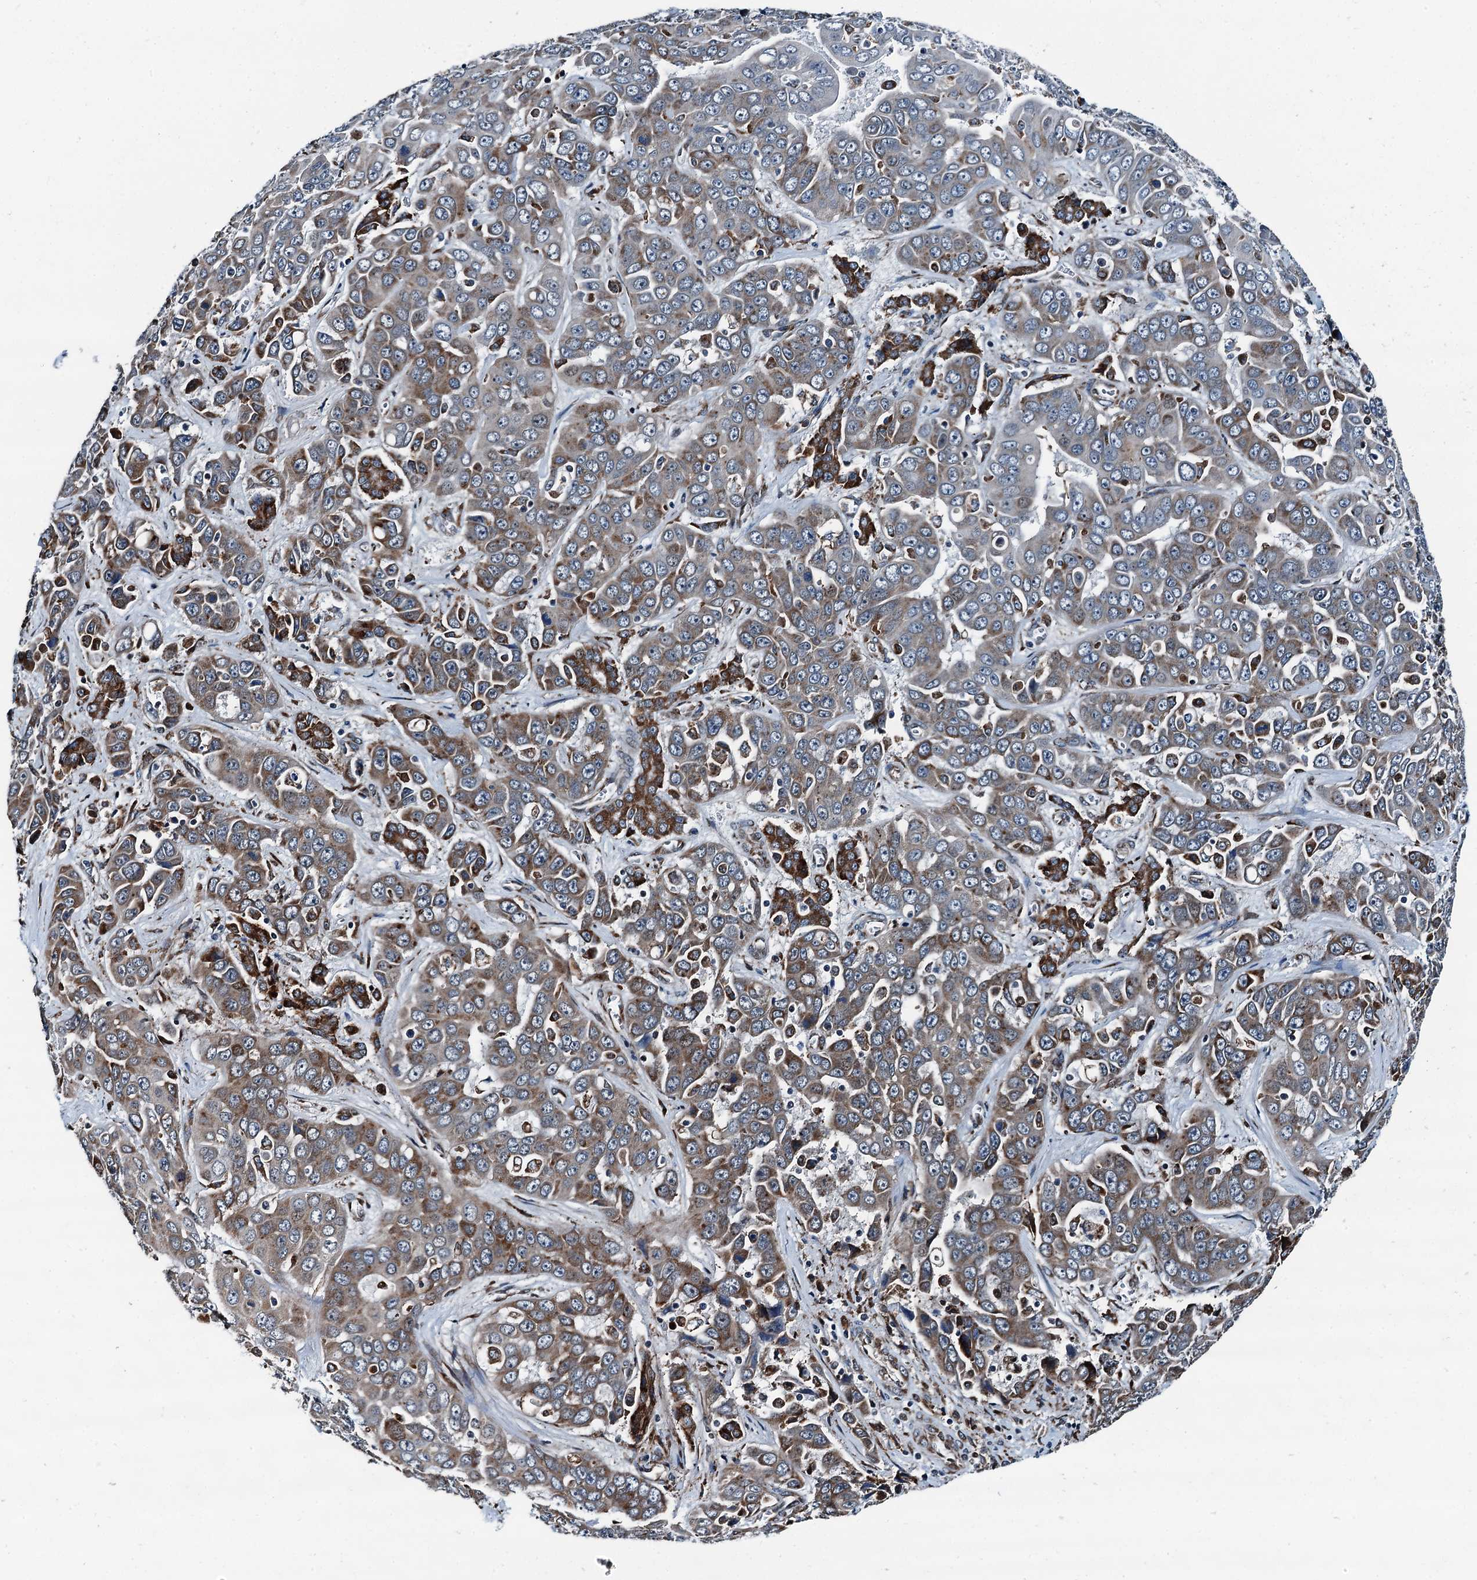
{"staining": {"intensity": "moderate", "quantity": ">75%", "location": "cytoplasmic/membranous"}, "tissue": "liver cancer", "cell_type": "Tumor cells", "image_type": "cancer", "snomed": [{"axis": "morphology", "description": "Cholangiocarcinoma"}, {"axis": "topography", "description": "Liver"}], "caption": "About >75% of tumor cells in human liver cholangiocarcinoma demonstrate moderate cytoplasmic/membranous protein positivity as visualized by brown immunohistochemical staining.", "gene": "TAMALIN", "patient": {"sex": "female", "age": 52}}